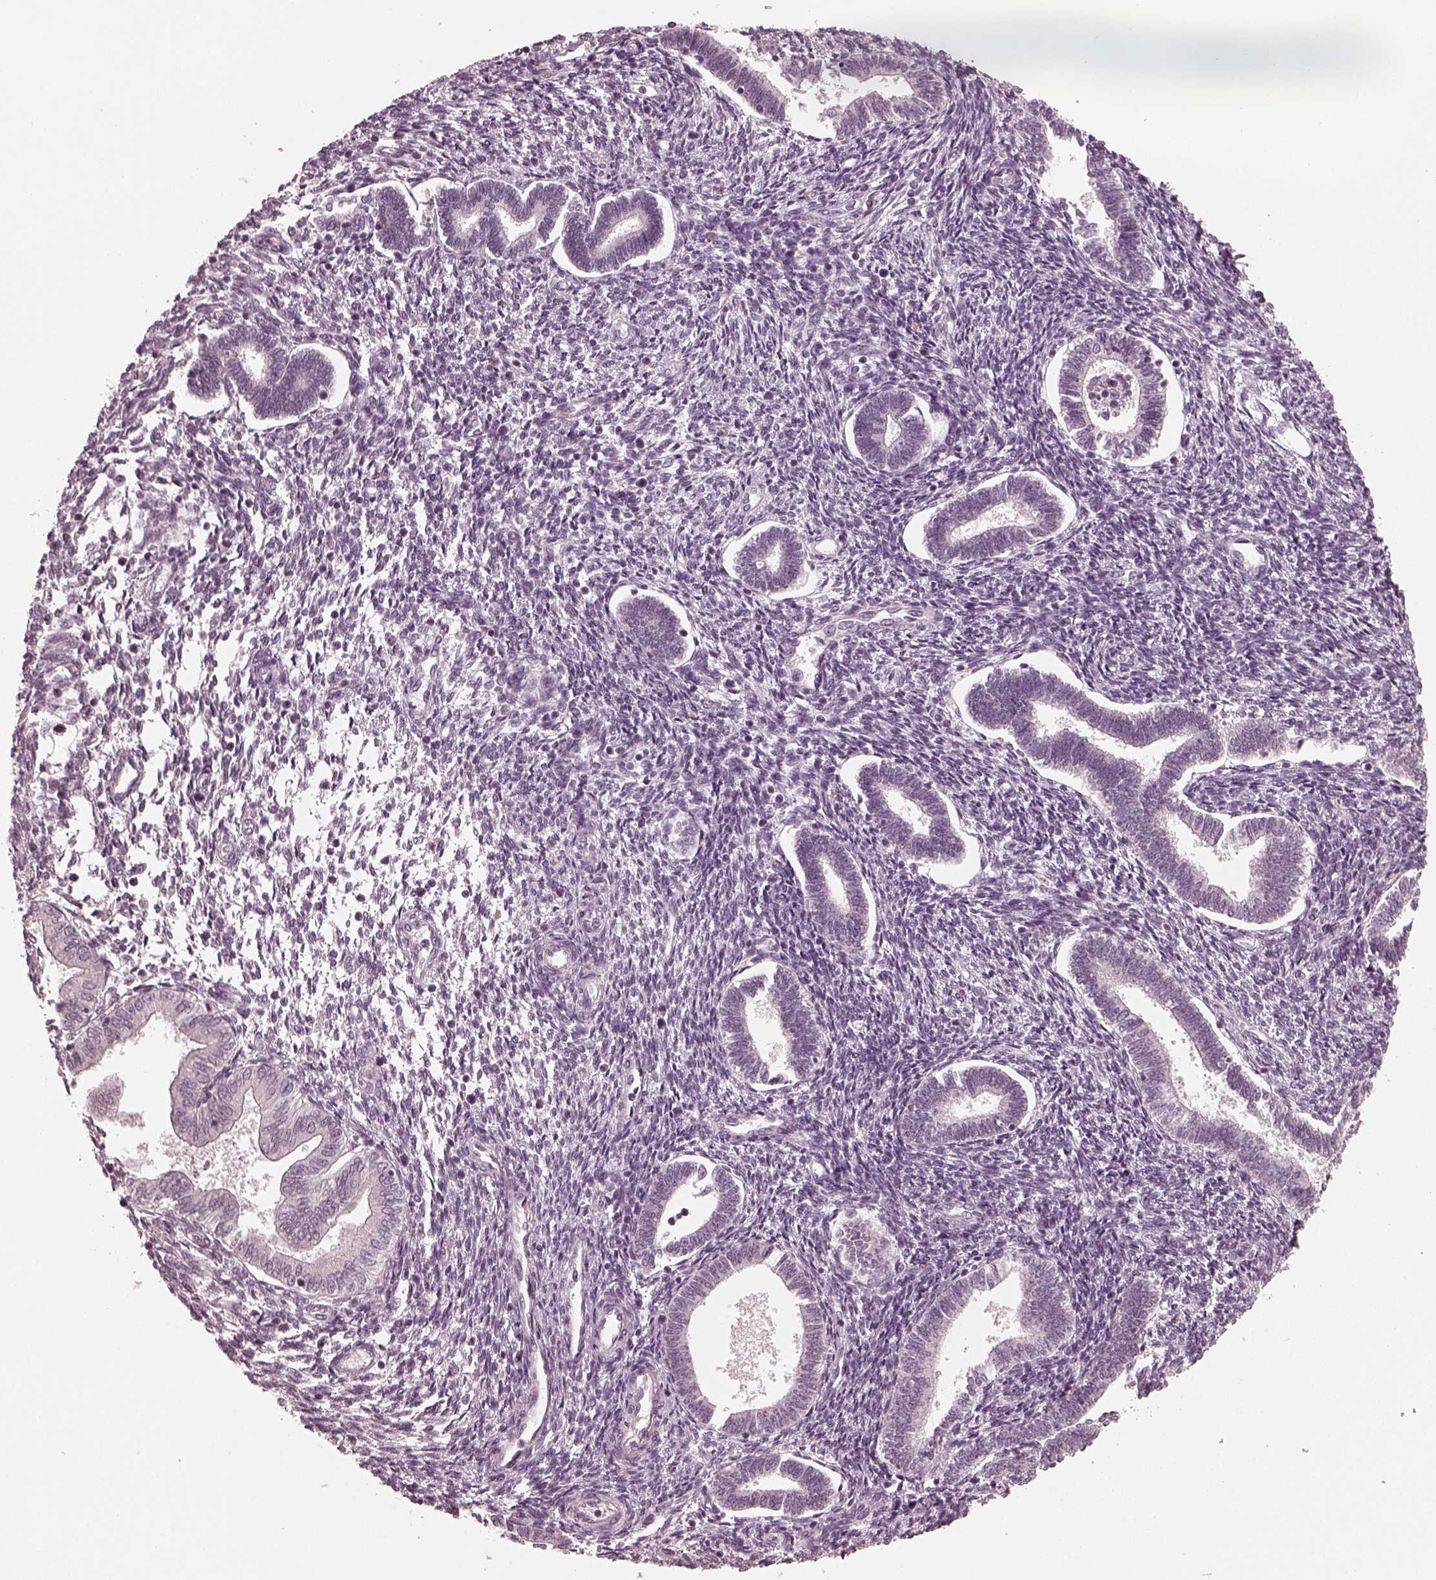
{"staining": {"intensity": "negative", "quantity": "none", "location": "none"}, "tissue": "endometrium", "cell_type": "Cells in endometrial stroma", "image_type": "normal", "snomed": [{"axis": "morphology", "description": "Normal tissue, NOS"}, {"axis": "topography", "description": "Endometrium"}], "caption": "The IHC micrograph has no significant expression in cells in endometrial stroma of endometrium.", "gene": "RGS7", "patient": {"sex": "female", "age": 42}}